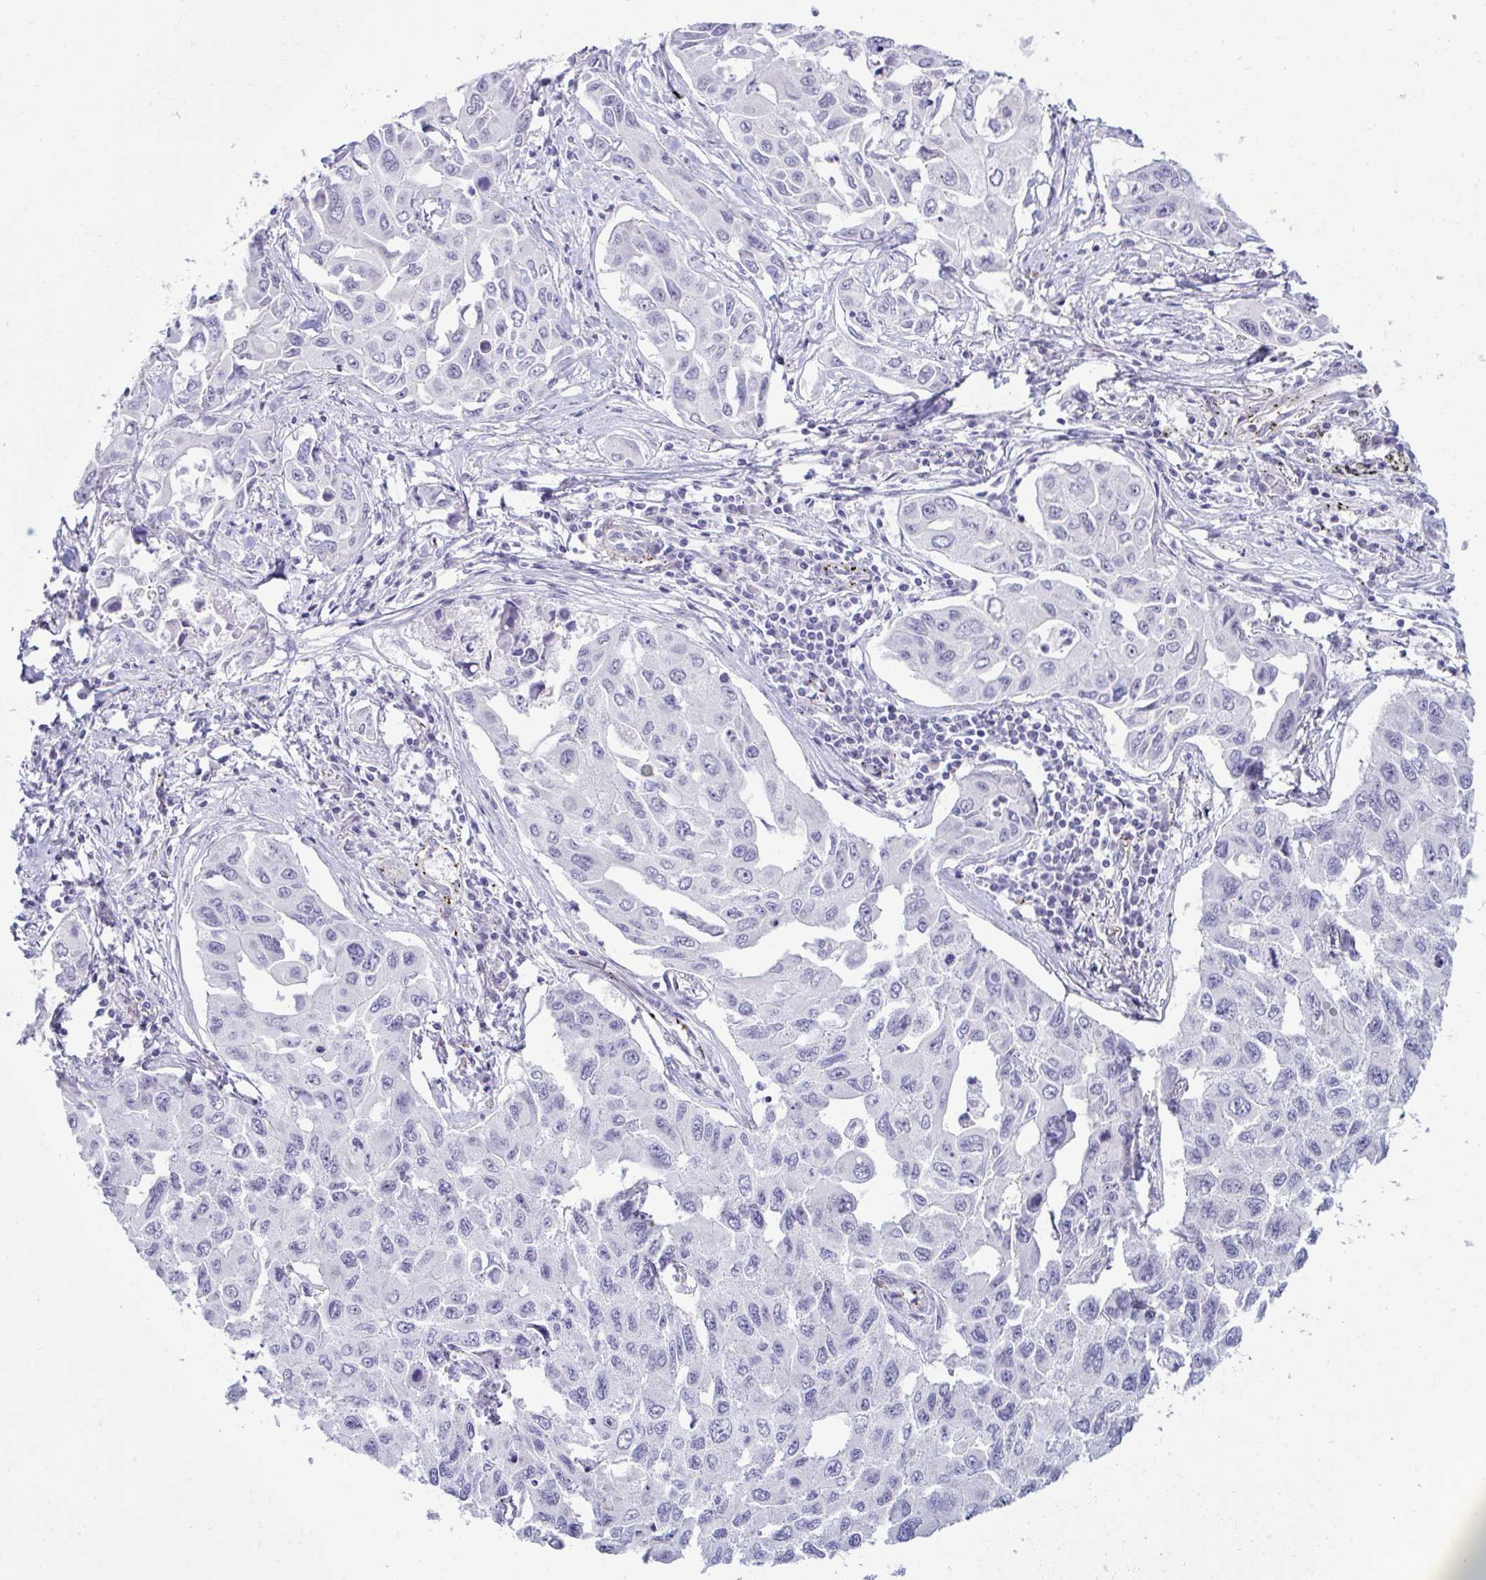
{"staining": {"intensity": "negative", "quantity": "none", "location": "none"}, "tissue": "lung cancer", "cell_type": "Tumor cells", "image_type": "cancer", "snomed": [{"axis": "morphology", "description": "Adenocarcinoma, NOS"}, {"axis": "topography", "description": "Lung"}], "caption": "Tumor cells show no significant protein staining in lung cancer.", "gene": "UBL3", "patient": {"sex": "male", "age": 64}}